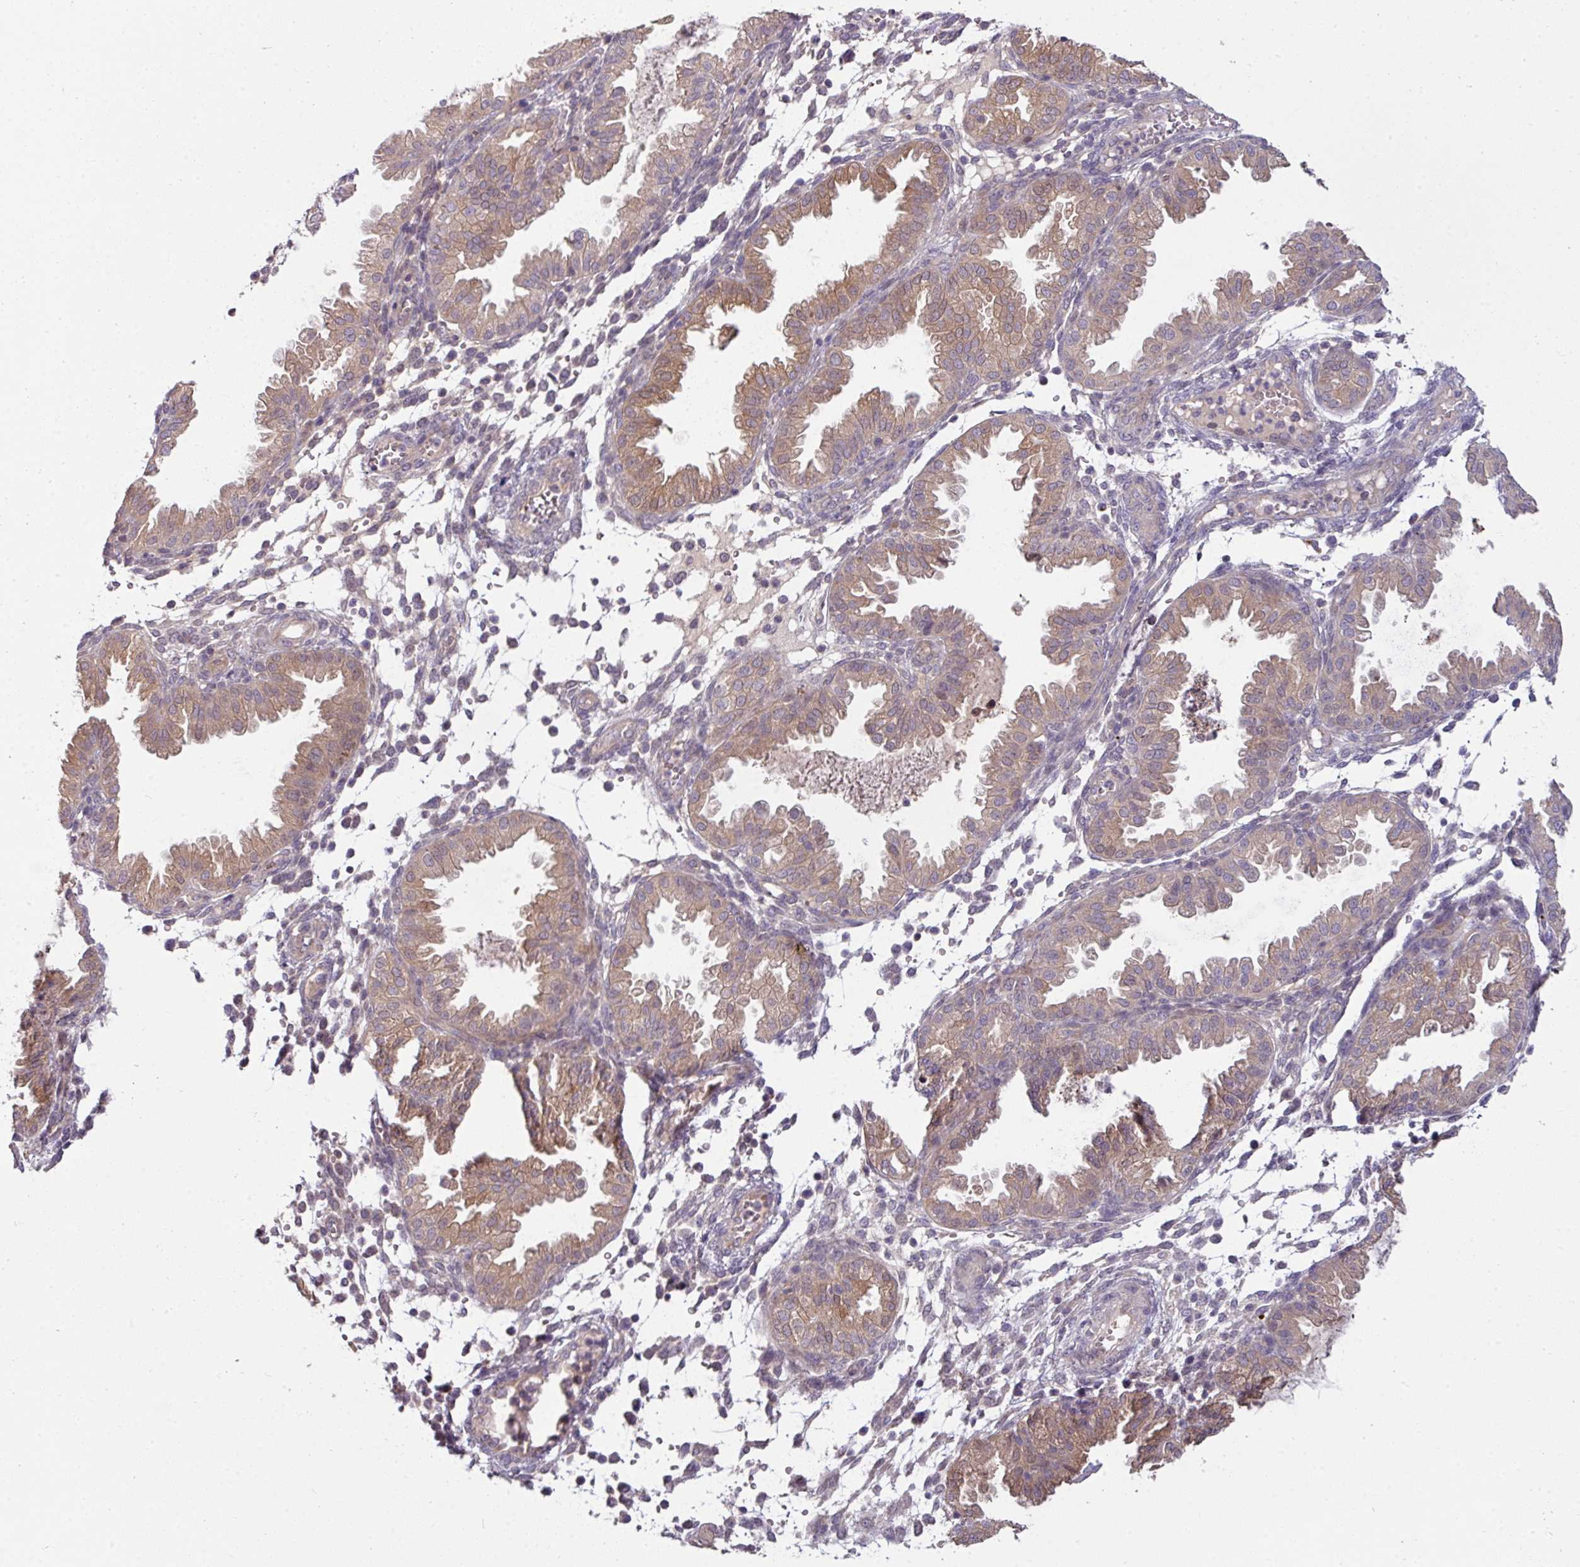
{"staining": {"intensity": "negative", "quantity": "none", "location": "none"}, "tissue": "endometrium", "cell_type": "Cells in endometrial stroma", "image_type": "normal", "snomed": [{"axis": "morphology", "description": "Normal tissue, NOS"}, {"axis": "topography", "description": "Endometrium"}], "caption": "Cells in endometrial stroma show no significant protein positivity in unremarkable endometrium. (DAB immunohistochemistry (IHC) with hematoxylin counter stain).", "gene": "SLAMF6", "patient": {"sex": "female", "age": 33}}